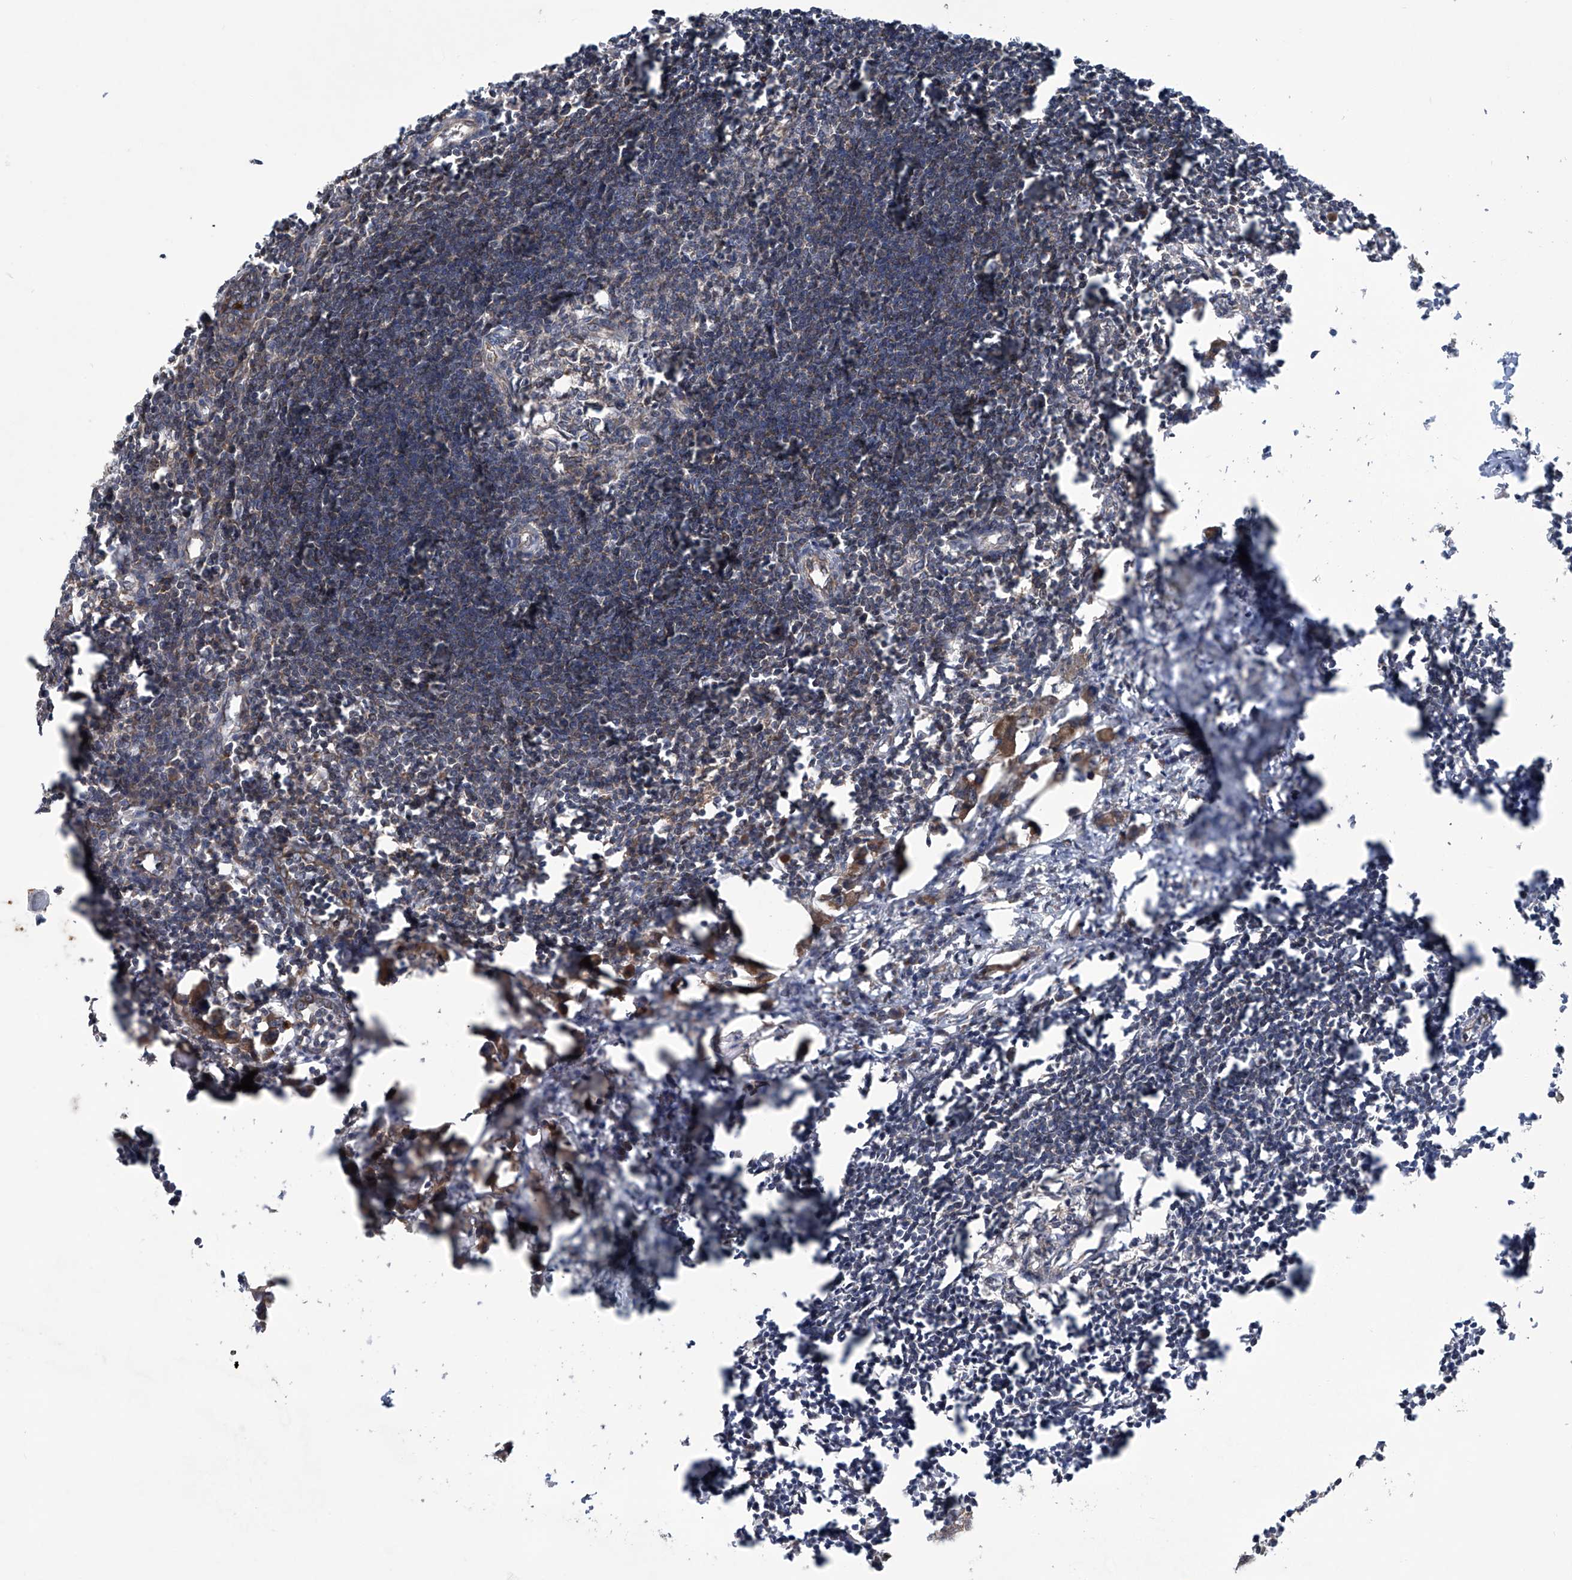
{"staining": {"intensity": "negative", "quantity": "none", "location": "none"}, "tissue": "lymph node", "cell_type": "Germinal center cells", "image_type": "normal", "snomed": [{"axis": "morphology", "description": "Normal tissue, NOS"}, {"axis": "morphology", "description": "Malignant melanoma, Metastatic site"}, {"axis": "topography", "description": "Lymph node"}], "caption": "Germinal center cells show no significant protein expression in unremarkable lymph node.", "gene": "EIF2D", "patient": {"sex": "male", "age": 41}}